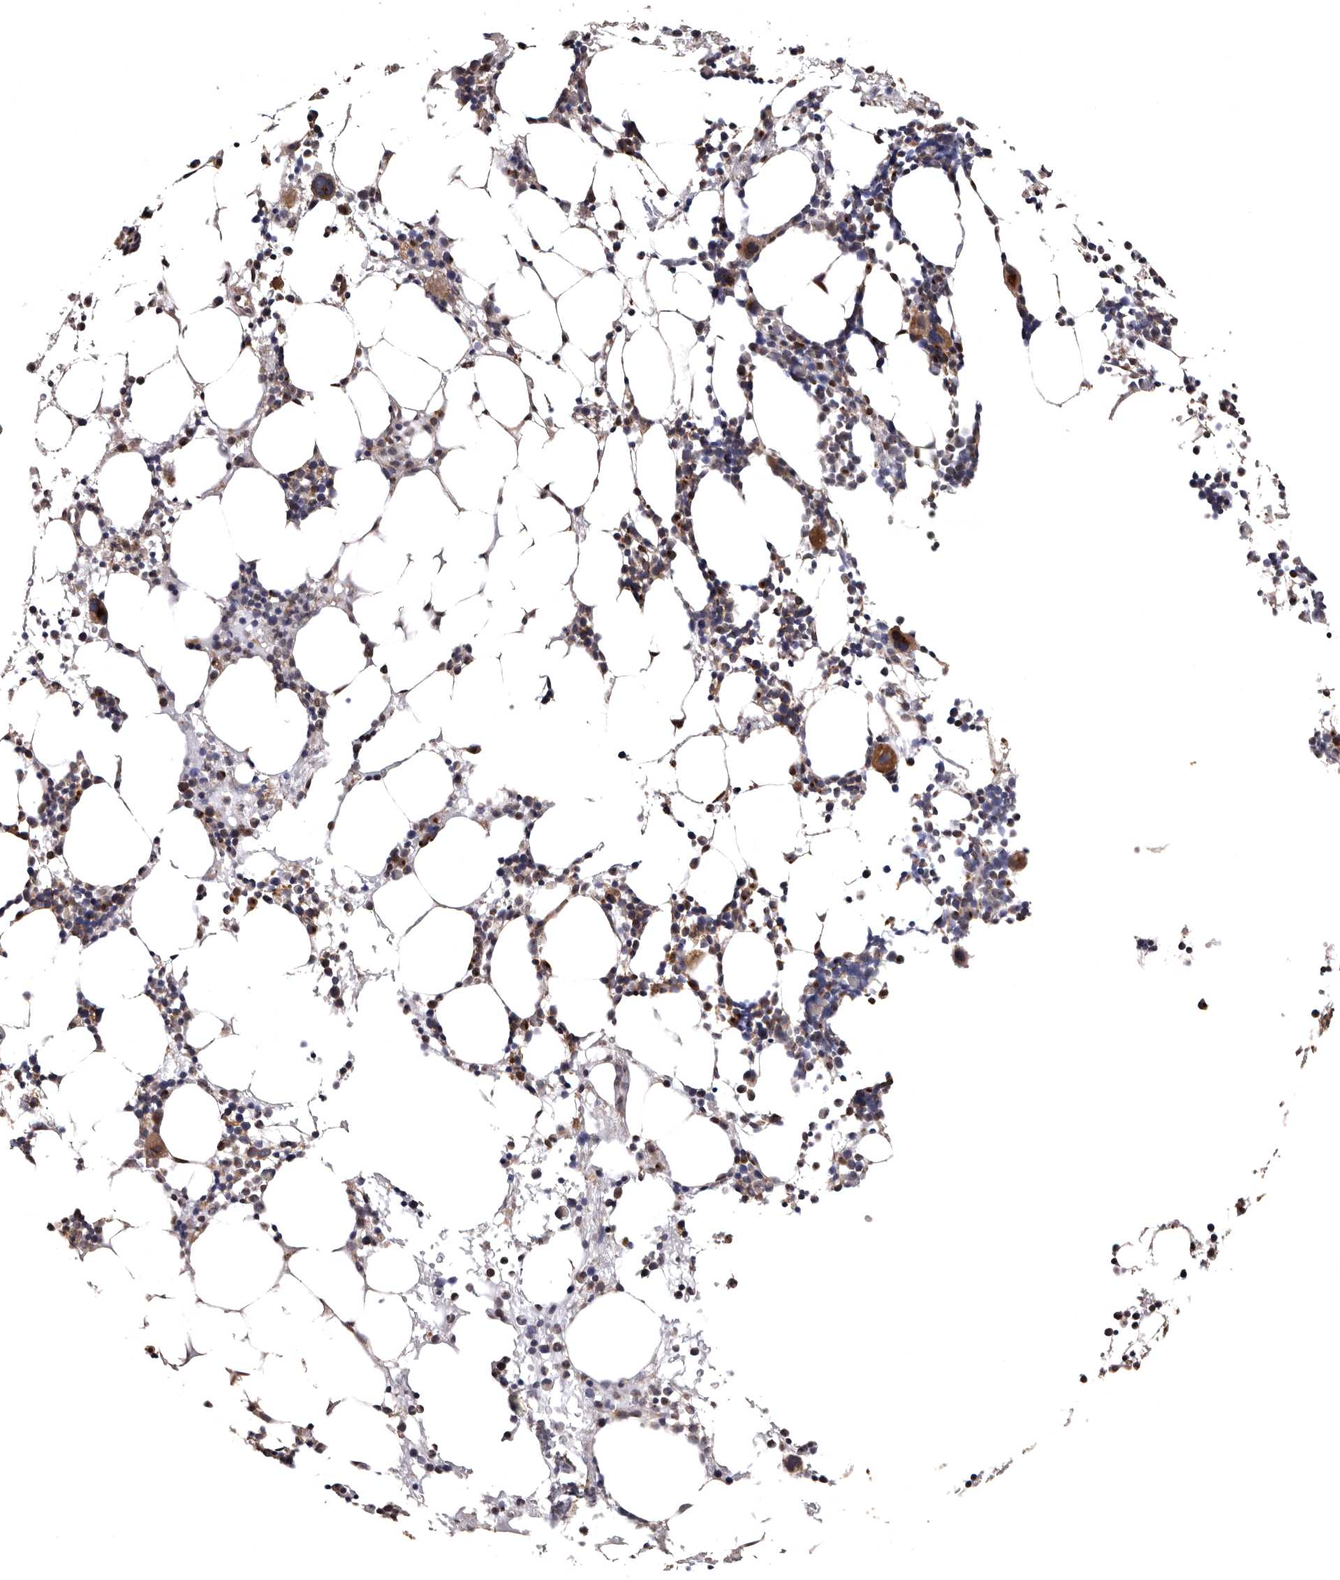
{"staining": {"intensity": "moderate", "quantity": "25%-75%", "location": "cytoplasmic/membranous"}, "tissue": "bone marrow", "cell_type": "Hematopoietic cells", "image_type": "normal", "snomed": [{"axis": "morphology", "description": "Normal tissue, NOS"}, {"axis": "morphology", "description": "Inflammation, NOS"}, {"axis": "topography", "description": "Bone marrow"}], "caption": "Immunohistochemical staining of unremarkable bone marrow reveals 25%-75% levels of moderate cytoplasmic/membranous protein positivity in approximately 25%-75% of hematopoietic cells.", "gene": "FAM91A1", "patient": {"sex": "male", "age": 31}}